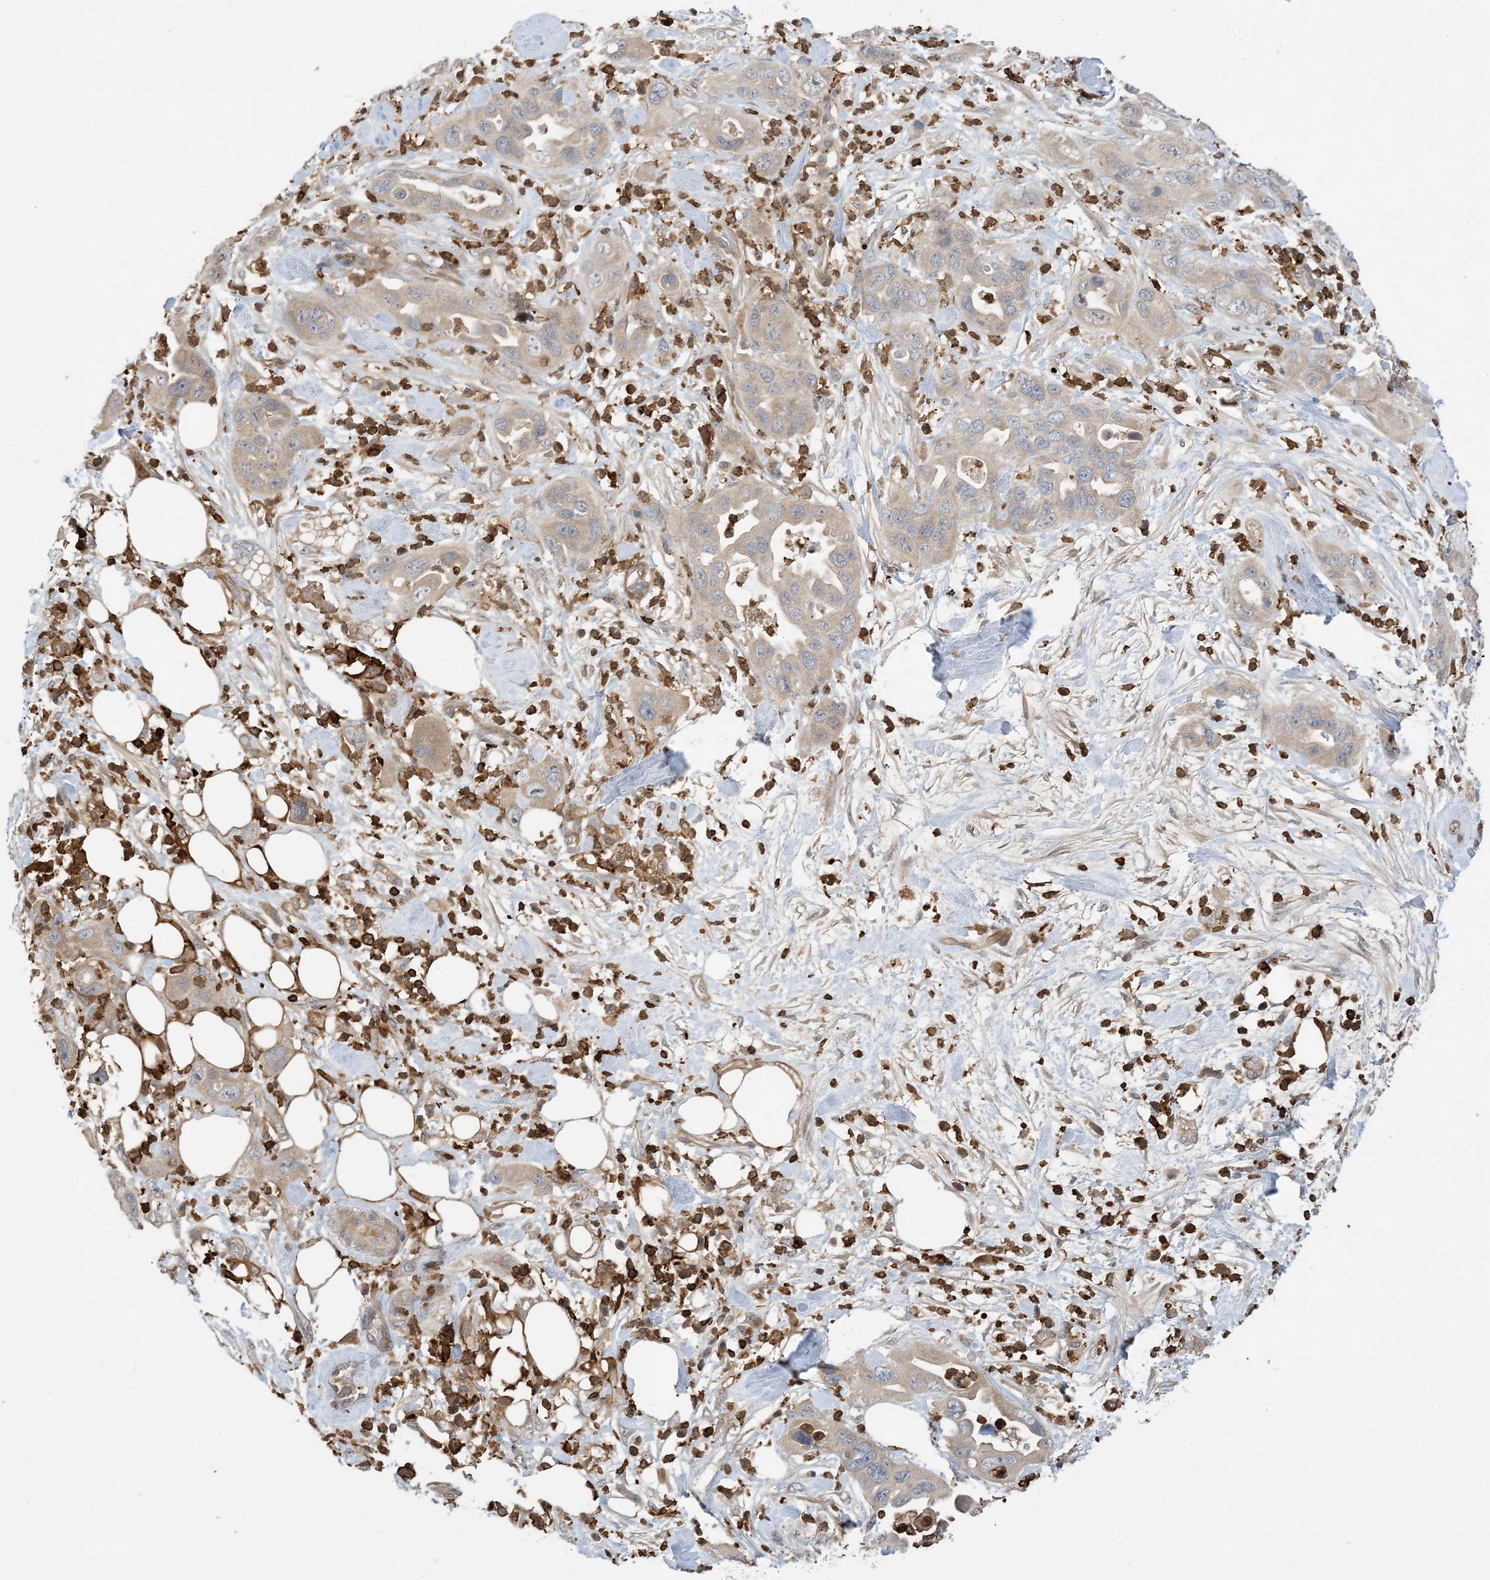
{"staining": {"intensity": "weak", "quantity": "25%-75%", "location": "cytoplasmic/membranous"}, "tissue": "pancreatic cancer", "cell_type": "Tumor cells", "image_type": "cancer", "snomed": [{"axis": "morphology", "description": "Adenocarcinoma, NOS"}, {"axis": "topography", "description": "Pancreas"}], "caption": "A high-resolution histopathology image shows immunohistochemistry (IHC) staining of pancreatic cancer (adenocarcinoma), which reveals weak cytoplasmic/membranous positivity in about 25%-75% of tumor cells.", "gene": "AK9", "patient": {"sex": "female", "age": 71}}